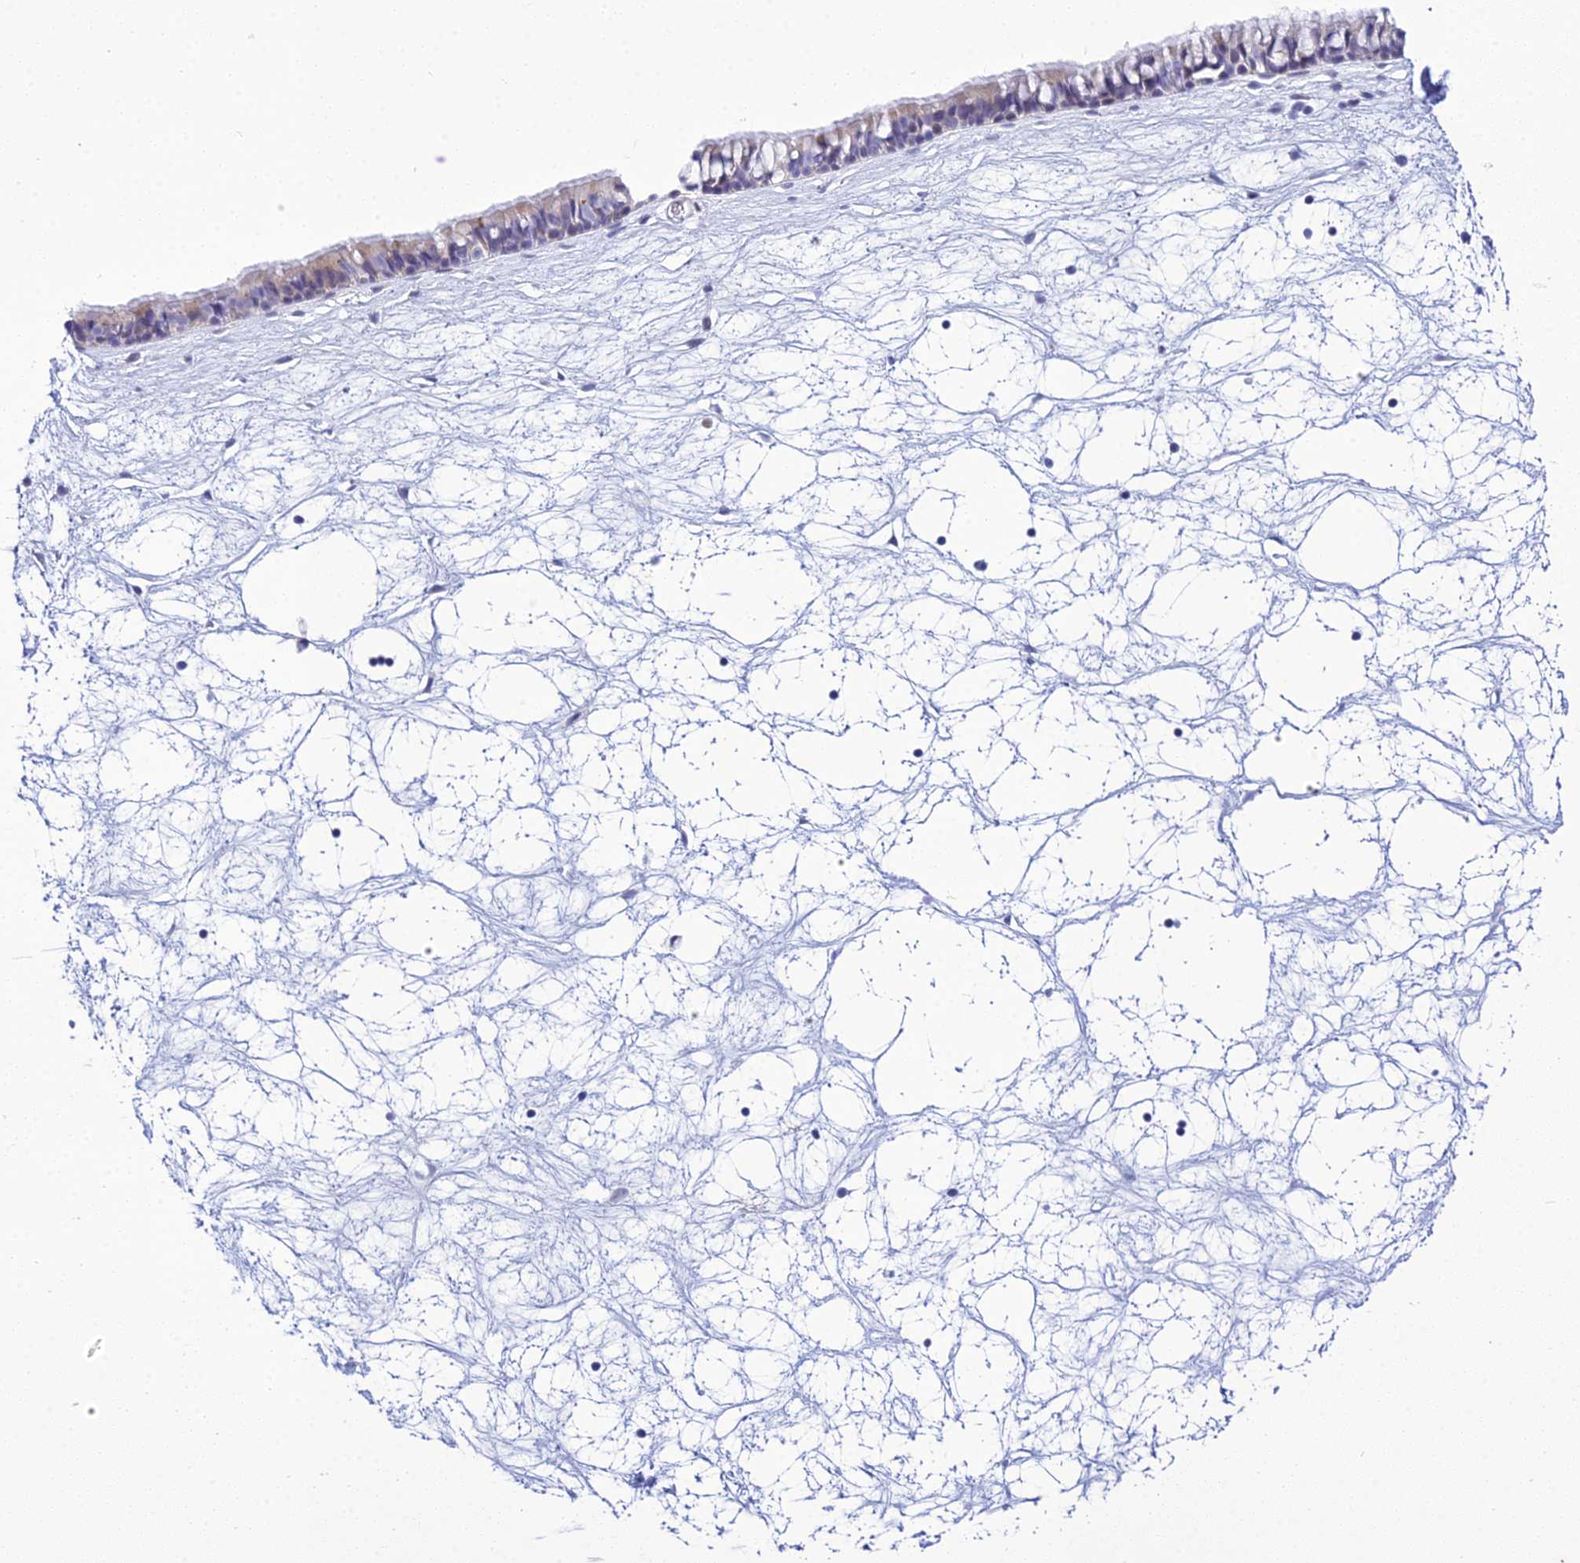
{"staining": {"intensity": "weak", "quantity": "25%-75%", "location": "cytoplasmic/membranous"}, "tissue": "nasopharynx", "cell_type": "Respiratory epithelial cells", "image_type": "normal", "snomed": [{"axis": "morphology", "description": "Normal tissue, NOS"}, {"axis": "topography", "description": "Nasopharynx"}], "caption": "The immunohistochemical stain labels weak cytoplasmic/membranous expression in respiratory epithelial cells of benign nasopharynx. Using DAB (3,3'-diaminobenzidine) (brown) and hematoxylin (blue) stains, captured at high magnification using brightfield microscopy.", "gene": "ZMIZ1", "patient": {"sex": "male", "age": 64}}